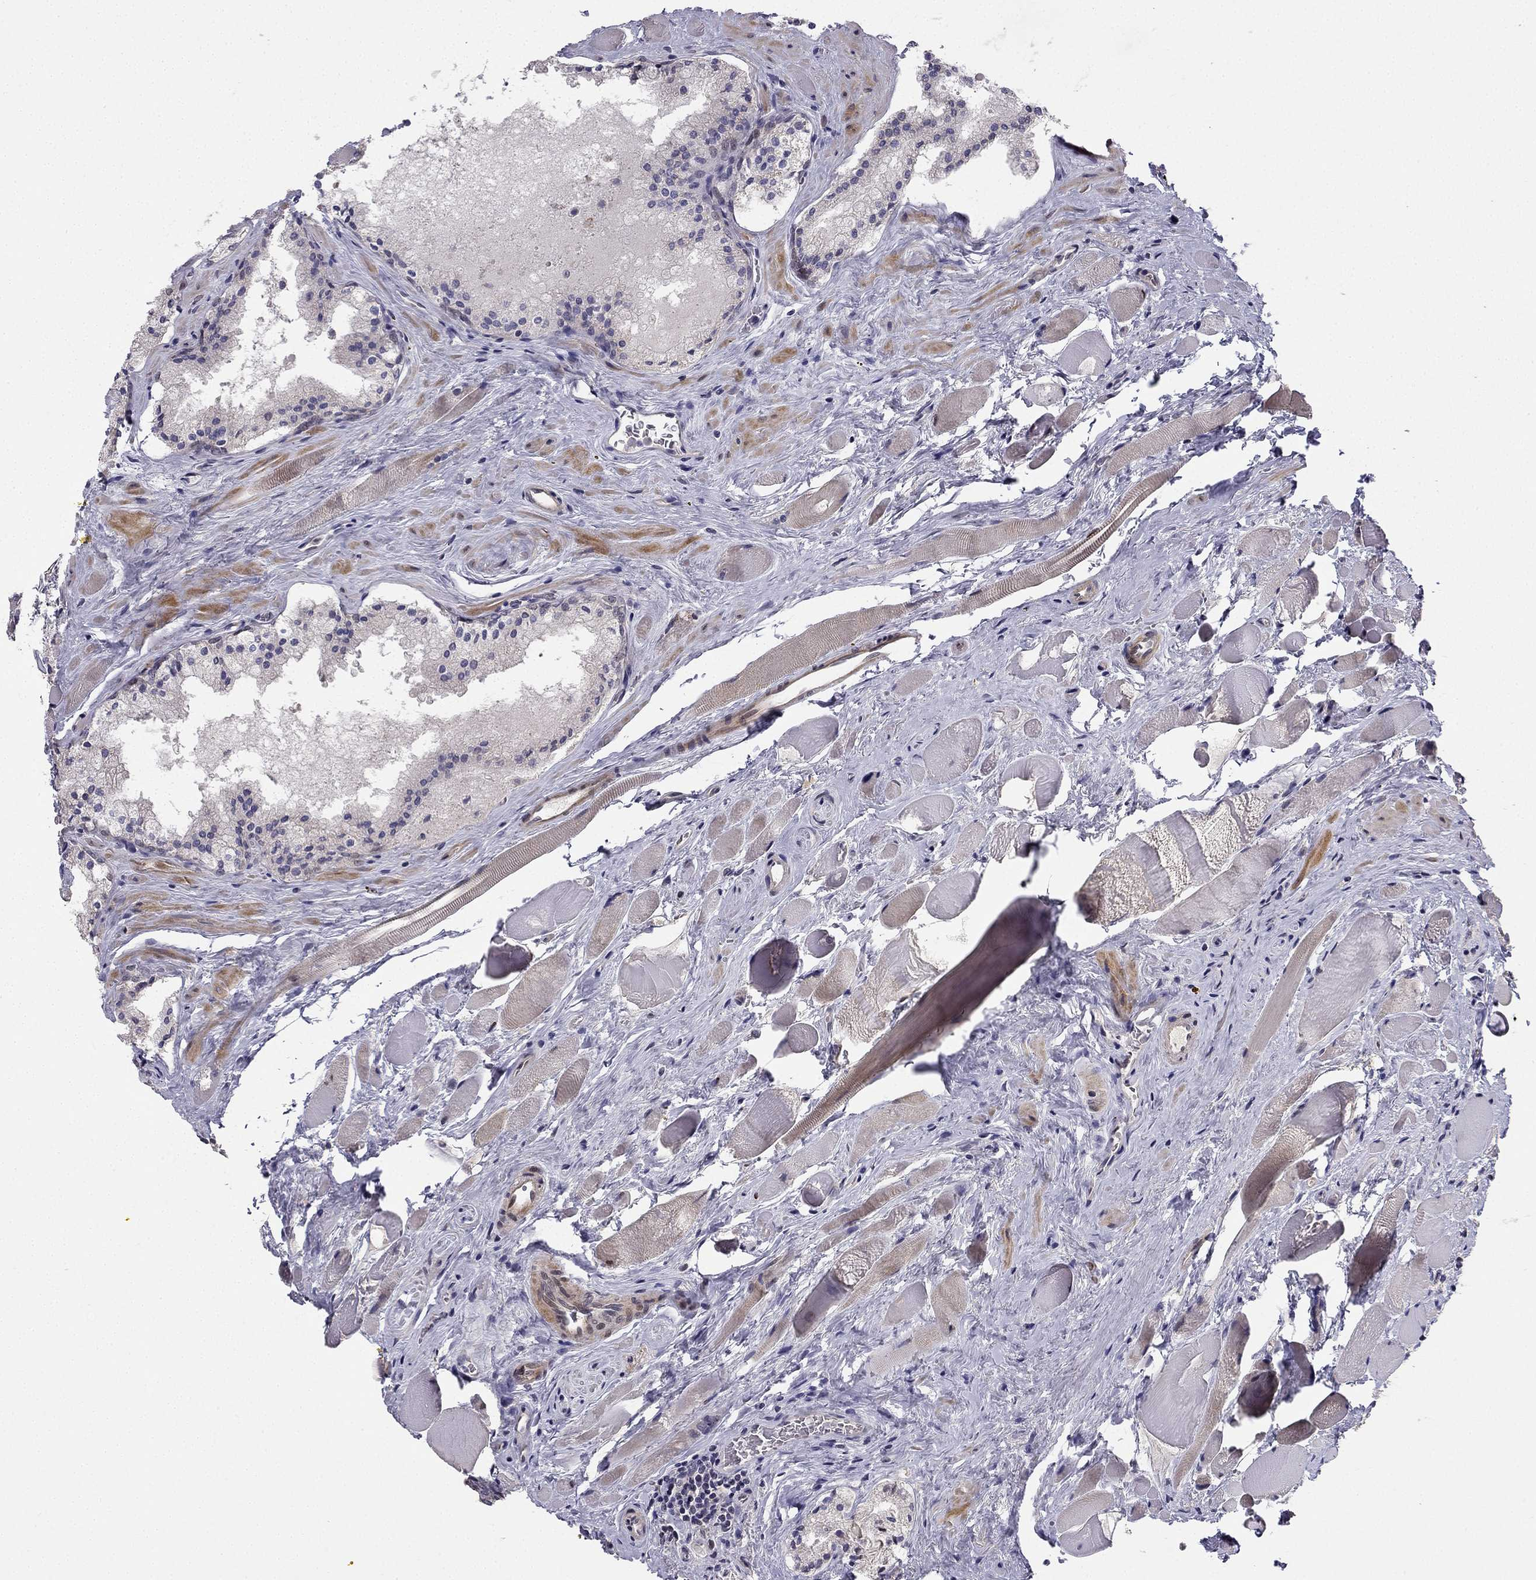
{"staining": {"intensity": "negative", "quantity": "none", "location": "none"}, "tissue": "prostate cancer", "cell_type": "Tumor cells", "image_type": "cancer", "snomed": [{"axis": "morphology", "description": "Adenocarcinoma, NOS"}, {"axis": "morphology", "description": "Adenocarcinoma, High grade"}, {"axis": "topography", "description": "Prostate"}], "caption": "An immunohistochemistry micrograph of prostate adenocarcinoma is shown. There is no staining in tumor cells of prostate adenocarcinoma. (DAB (3,3'-diaminobenzidine) immunohistochemistry (IHC) with hematoxylin counter stain).", "gene": "CHST8", "patient": {"sex": "male", "age": 62}}